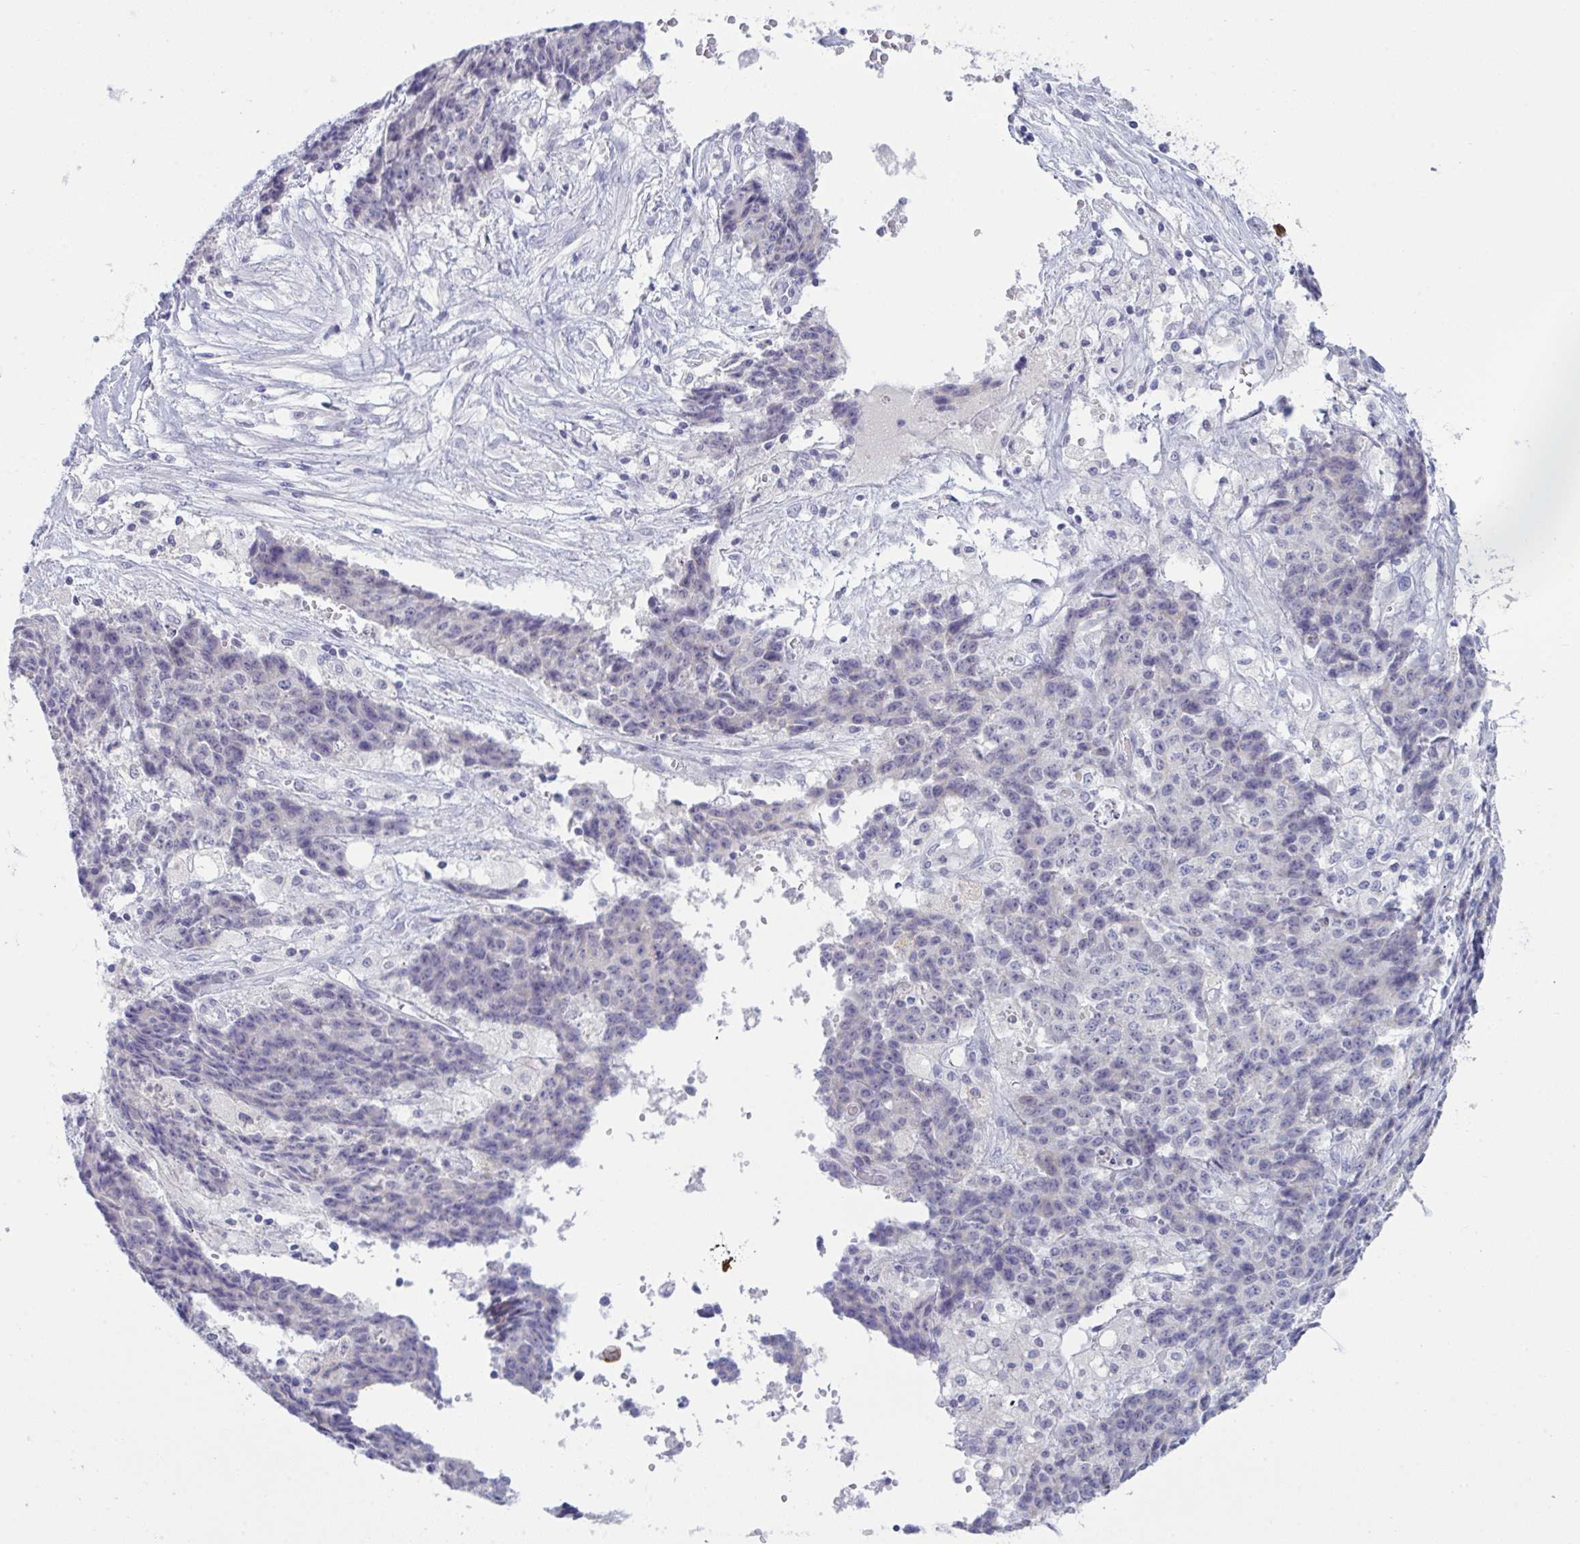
{"staining": {"intensity": "negative", "quantity": "none", "location": "none"}, "tissue": "ovarian cancer", "cell_type": "Tumor cells", "image_type": "cancer", "snomed": [{"axis": "morphology", "description": "Carcinoma, endometroid"}, {"axis": "topography", "description": "Ovary"}], "caption": "This histopathology image is of endometroid carcinoma (ovarian) stained with immunohistochemistry to label a protein in brown with the nuclei are counter-stained blue. There is no staining in tumor cells.", "gene": "TENT5D", "patient": {"sex": "female", "age": 42}}